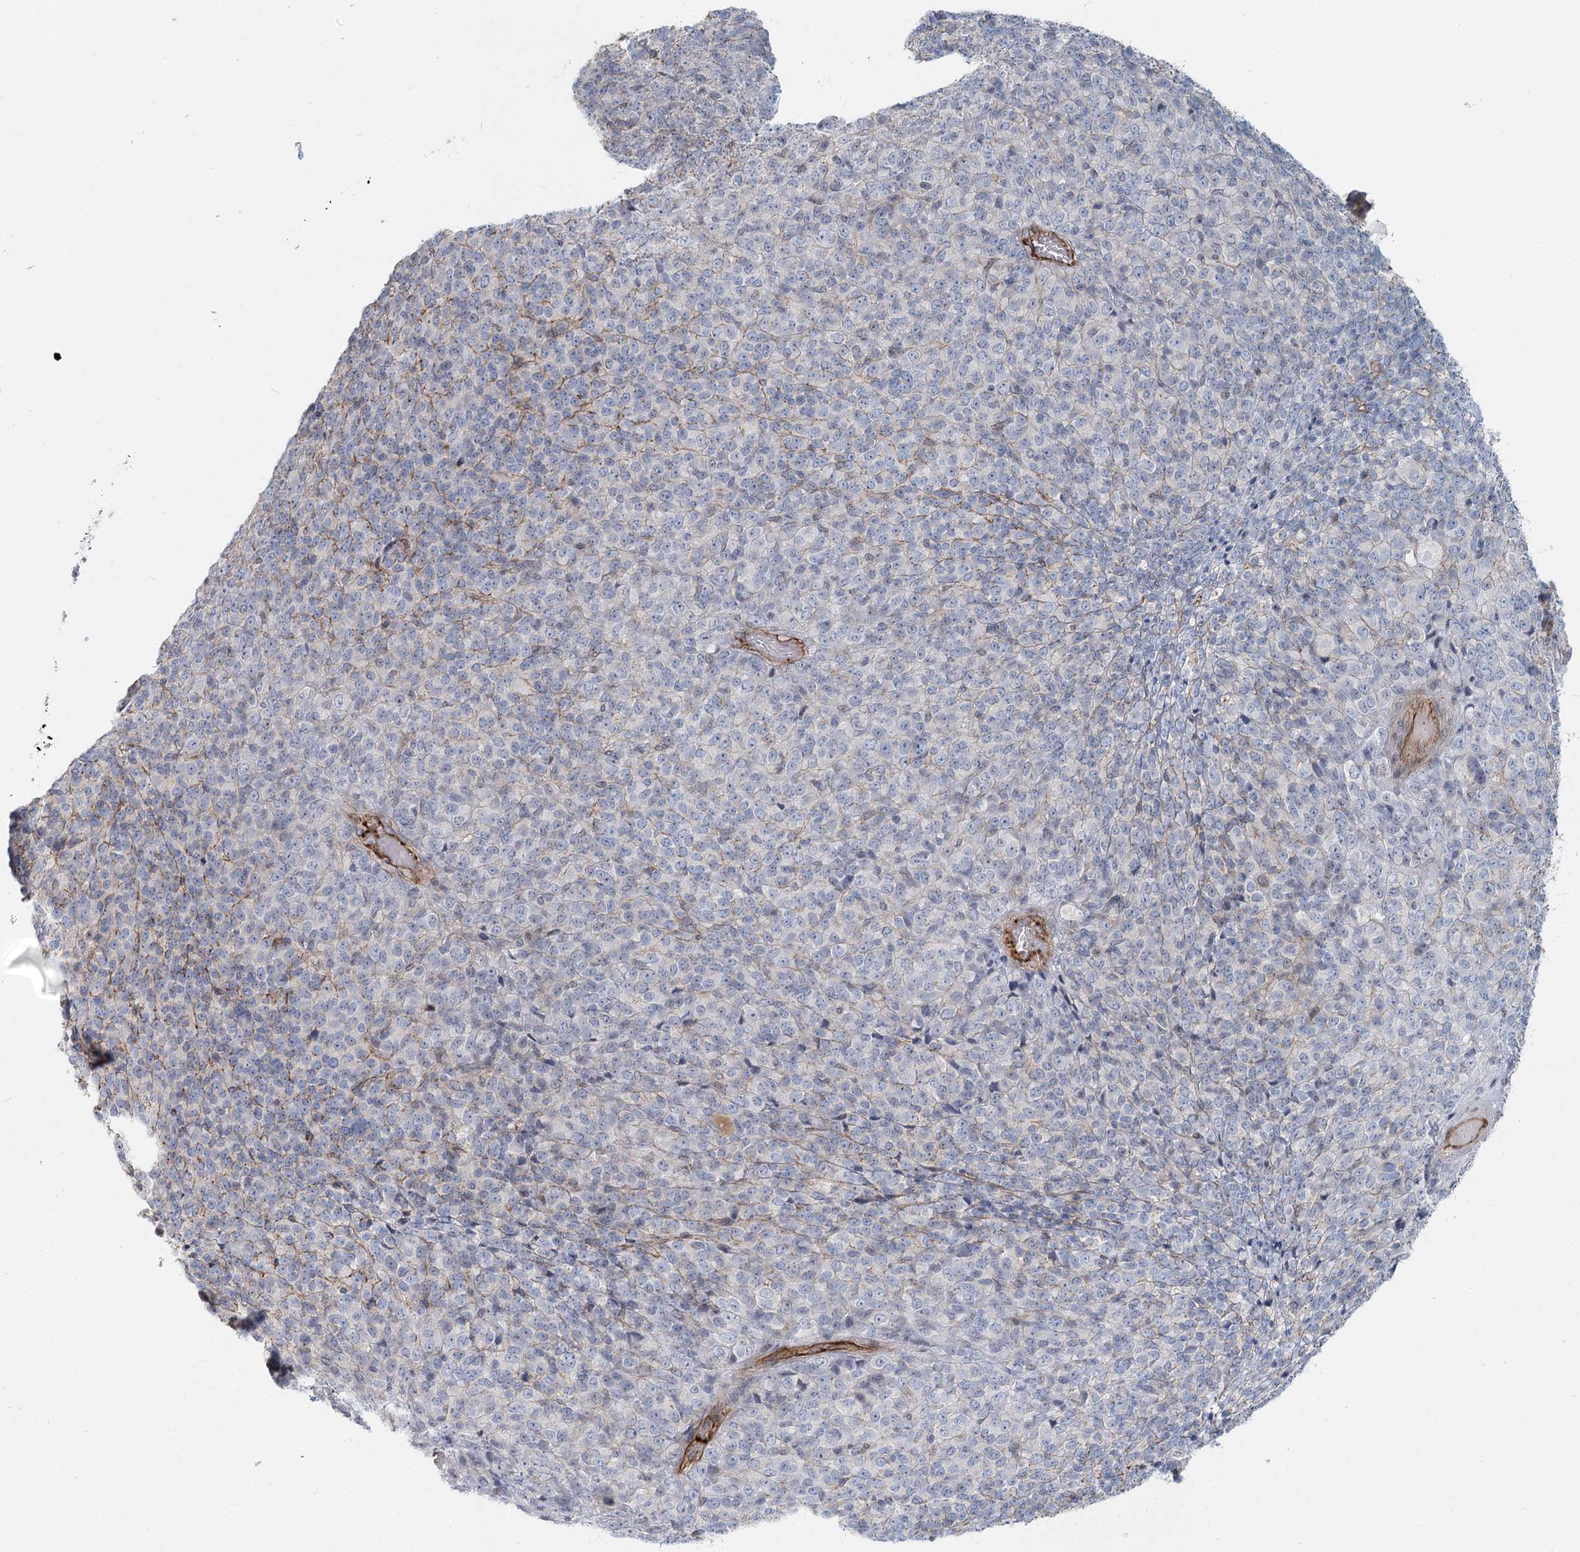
{"staining": {"intensity": "weak", "quantity": "25%-75%", "location": "cytoplasmic/membranous"}, "tissue": "melanoma", "cell_type": "Tumor cells", "image_type": "cancer", "snomed": [{"axis": "morphology", "description": "Malignant melanoma, Metastatic site"}, {"axis": "topography", "description": "Brain"}], "caption": "Melanoma was stained to show a protein in brown. There is low levels of weak cytoplasmic/membranous expression in approximately 25%-75% of tumor cells. The staining was performed using DAB, with brown indicating positive protein expression. Nuclei are stained blue with hematoxylin.", "gene": "ZFYVE28", "patient": {"sex": "female", "age": 56}}